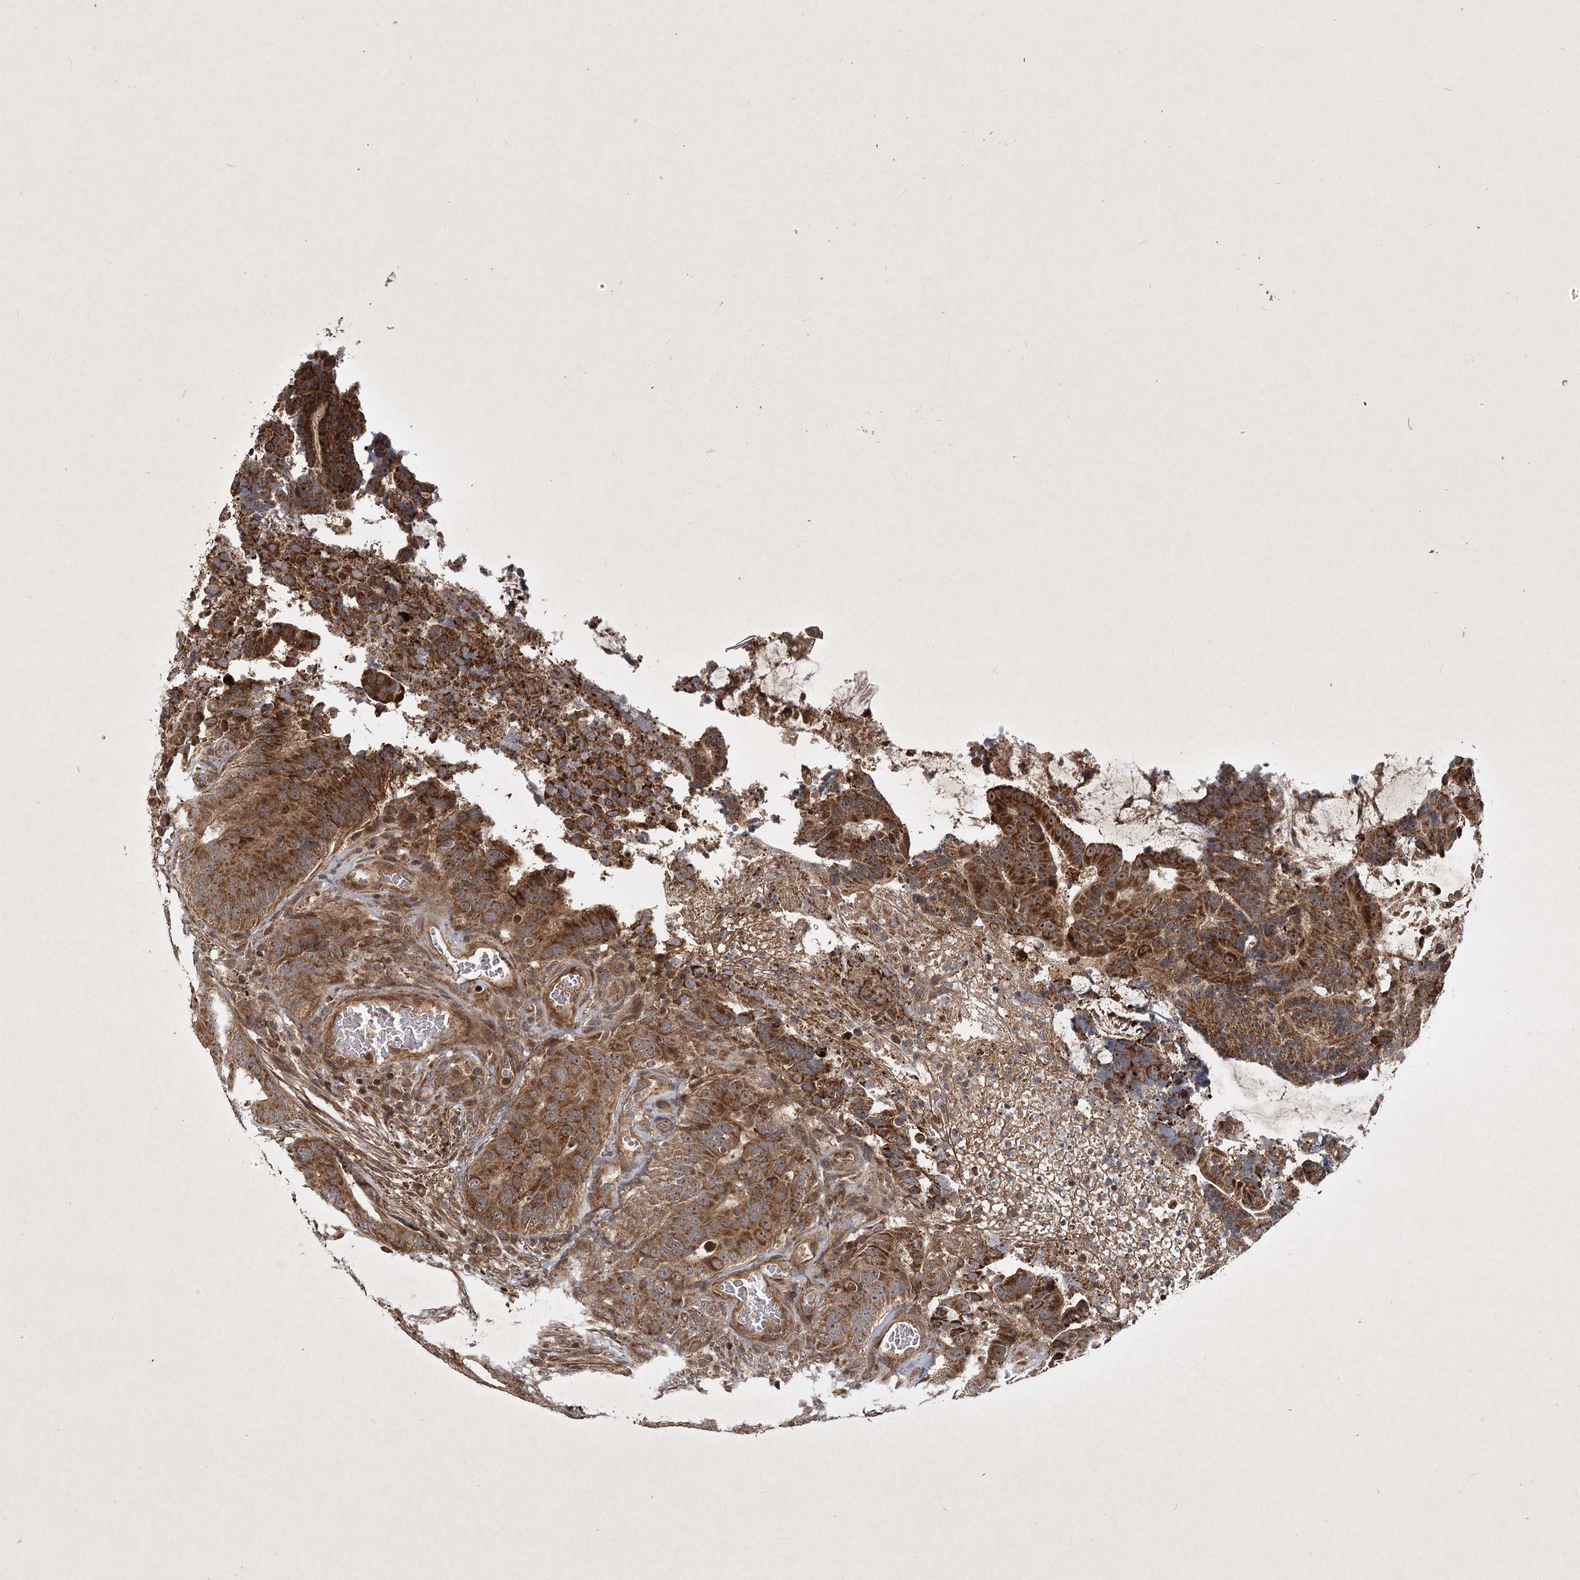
{"staining": {"intensity": "strong", "quantity": ">75%", "location": "cytoplasmic/membranous"}, "tissue": "colorectal cancer", "cell_type": "Tumor cells", "image_type": "cancer", "snomed": [{"axis": "morphology", "description": "Adenocarcinoma, NOS"}, {"axis": "topography", "description": "Colon"}], "caption": "Protein analysis of colorectal adenocarcinoma tissue exhibits strong cytoplasmic/membranous staining in approximately >75% of tumor cells.", "gene": "INSIG2", "patient": {"sex": "male", "age": 83}}